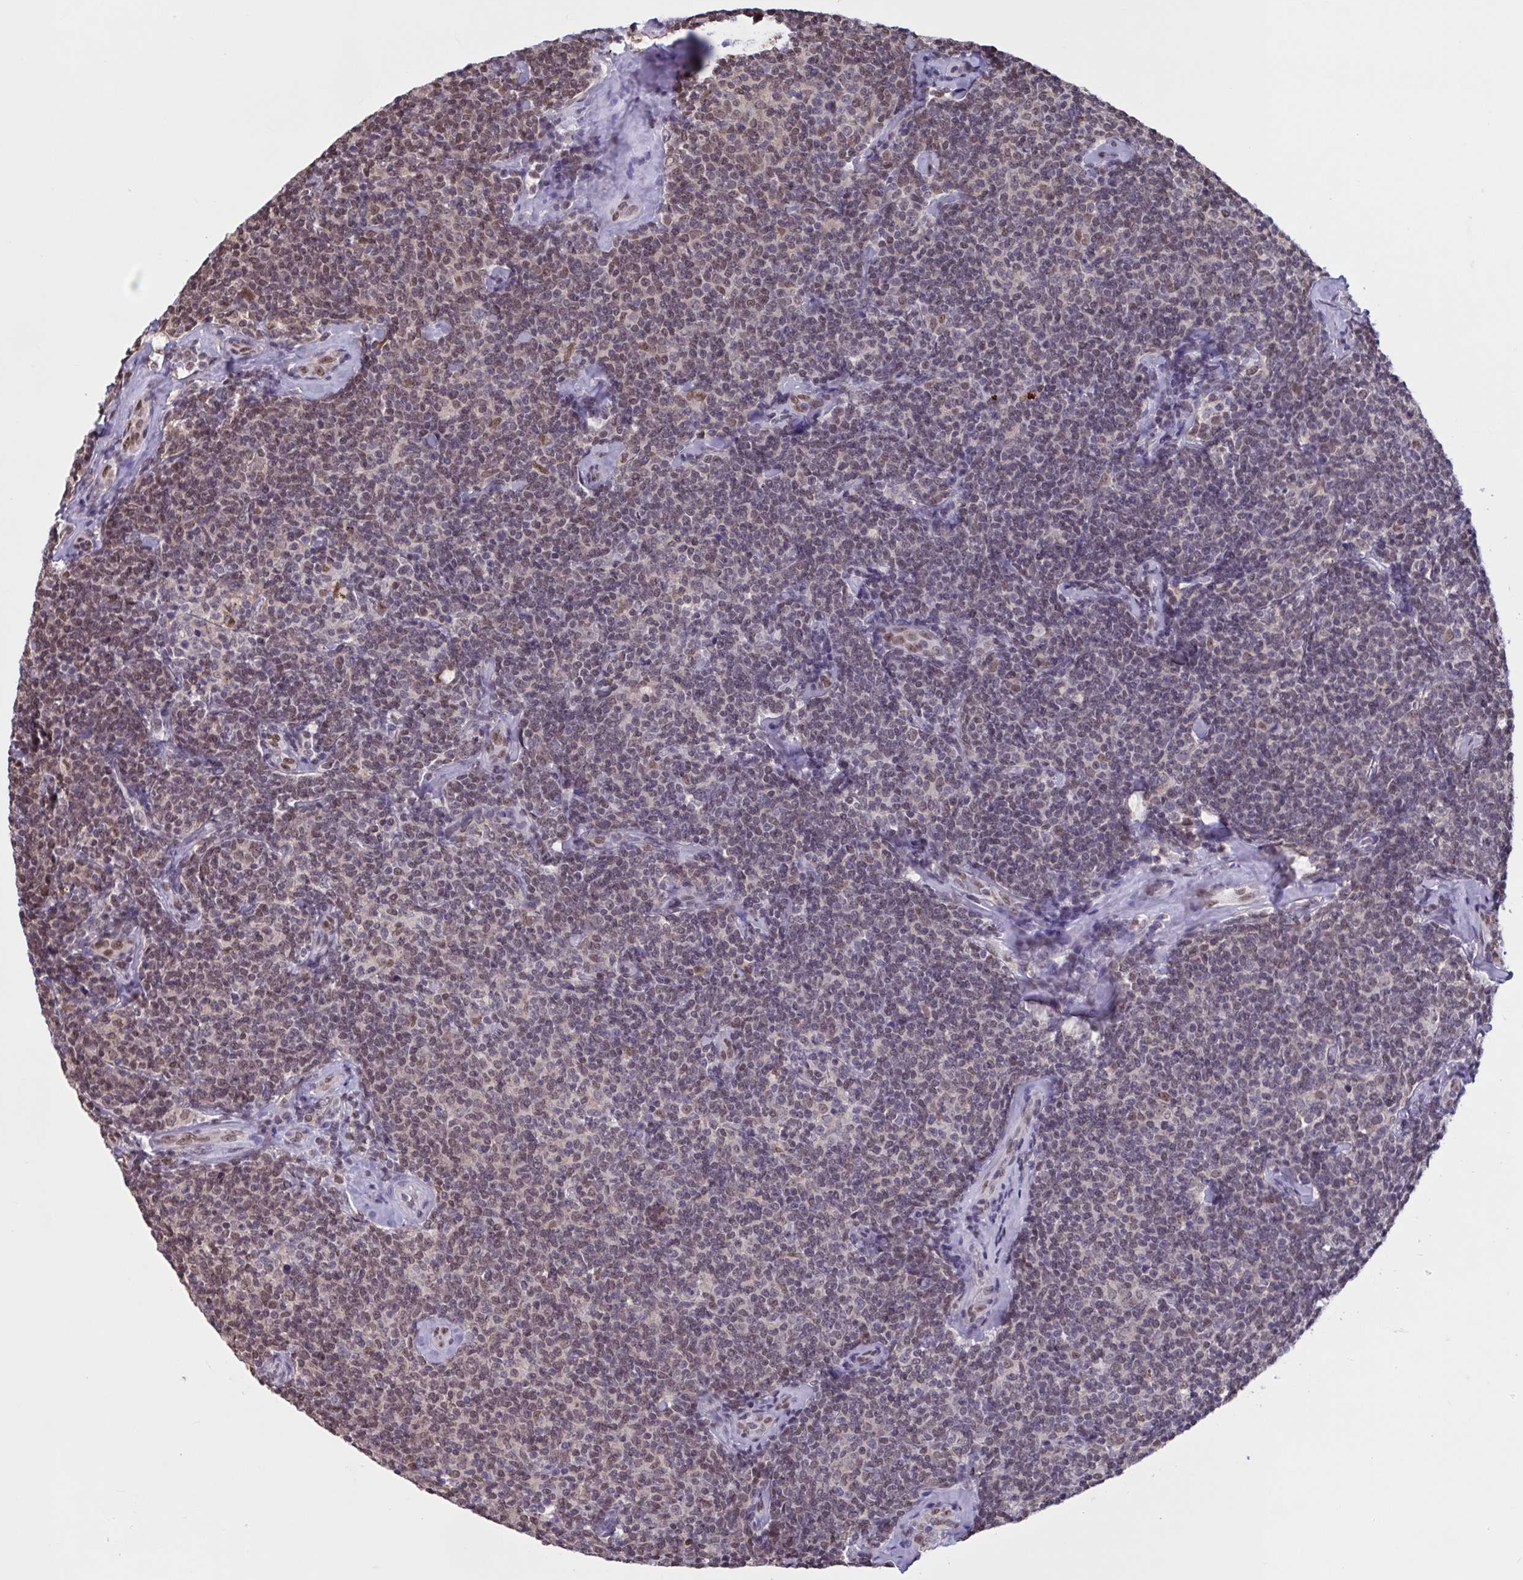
{"staining": {"intensity": "weak", "quantity": "25%-75%", "location": "nuclear"}, "tissue": "lymphoma", "cell_type": "Tumor cells", "image_type": "cancer", "snomed": [{"axis": "morphology", "description": "Malignant lymphoma, non-Hodgkin's type, Low grade"}, {"axis": "topography", "description": "Lymph node"}], "caption": "Lymphoma stained with a protein marker exhibits weak staining in tumor cells.", "gene": "RBL1", "patient": {"sex": "female", "age": 56}}